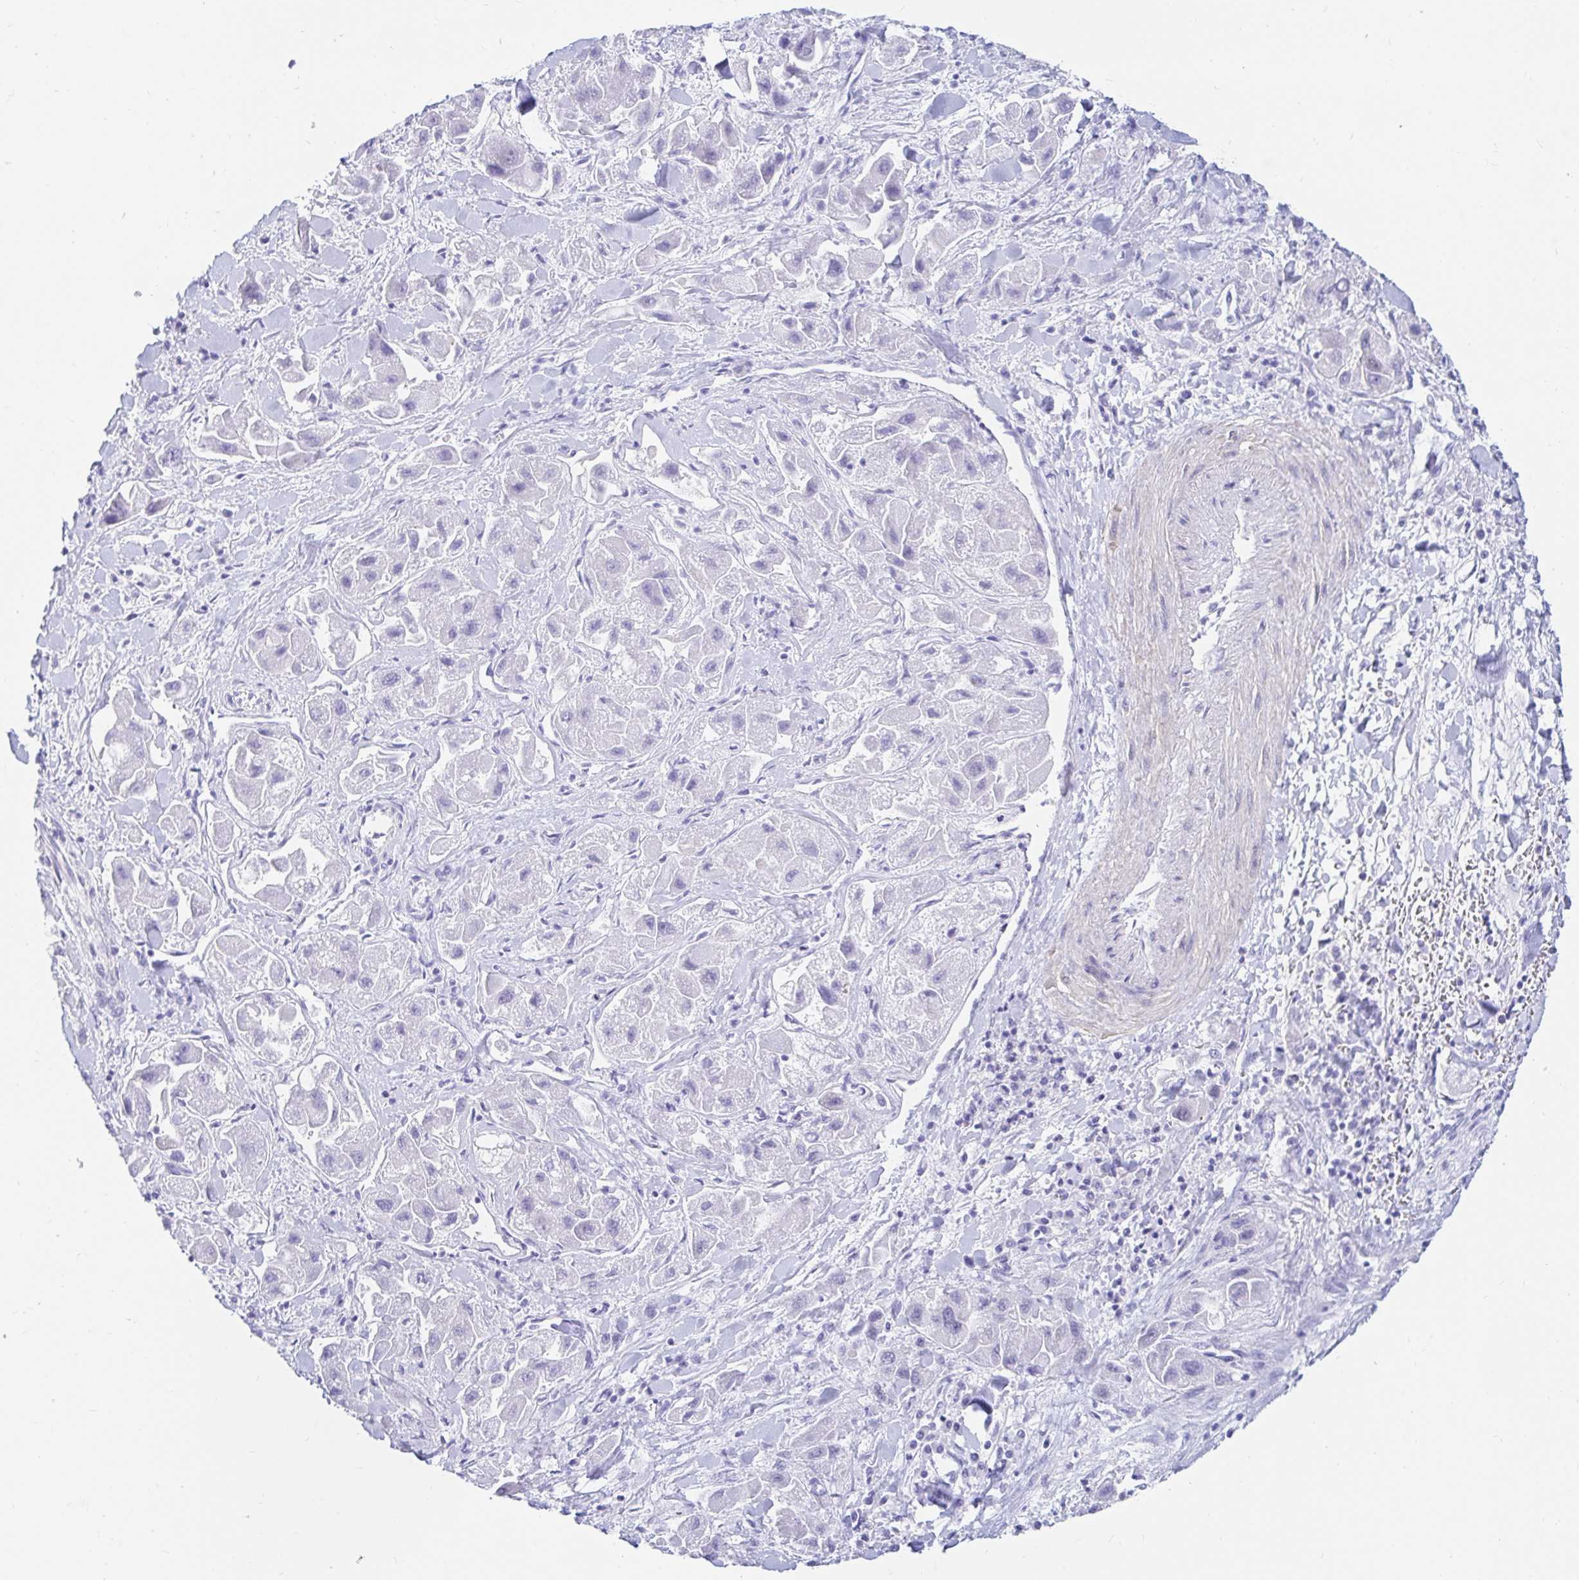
{"staining": {"intensity": "negative", "quantity": "none", "location": "none"}, "tissue": "liver cancer", "cell_type": "Tumor cells", "image_type": "cancer", "snomed": [{"axis": "morphology", "description": "Carcinoma, Hepatocellular, NOS"}, {"axis": "topography", "description": "Liver"}], "caption": "High power microscopy micrograph of an immunohistochemistry histopathology image of hepatocellular carcinoma (liver), revealing no significant expression in tumor cells.", "gene": "PPP1R1B", "patient": {"sex": "male", "age": 24}}